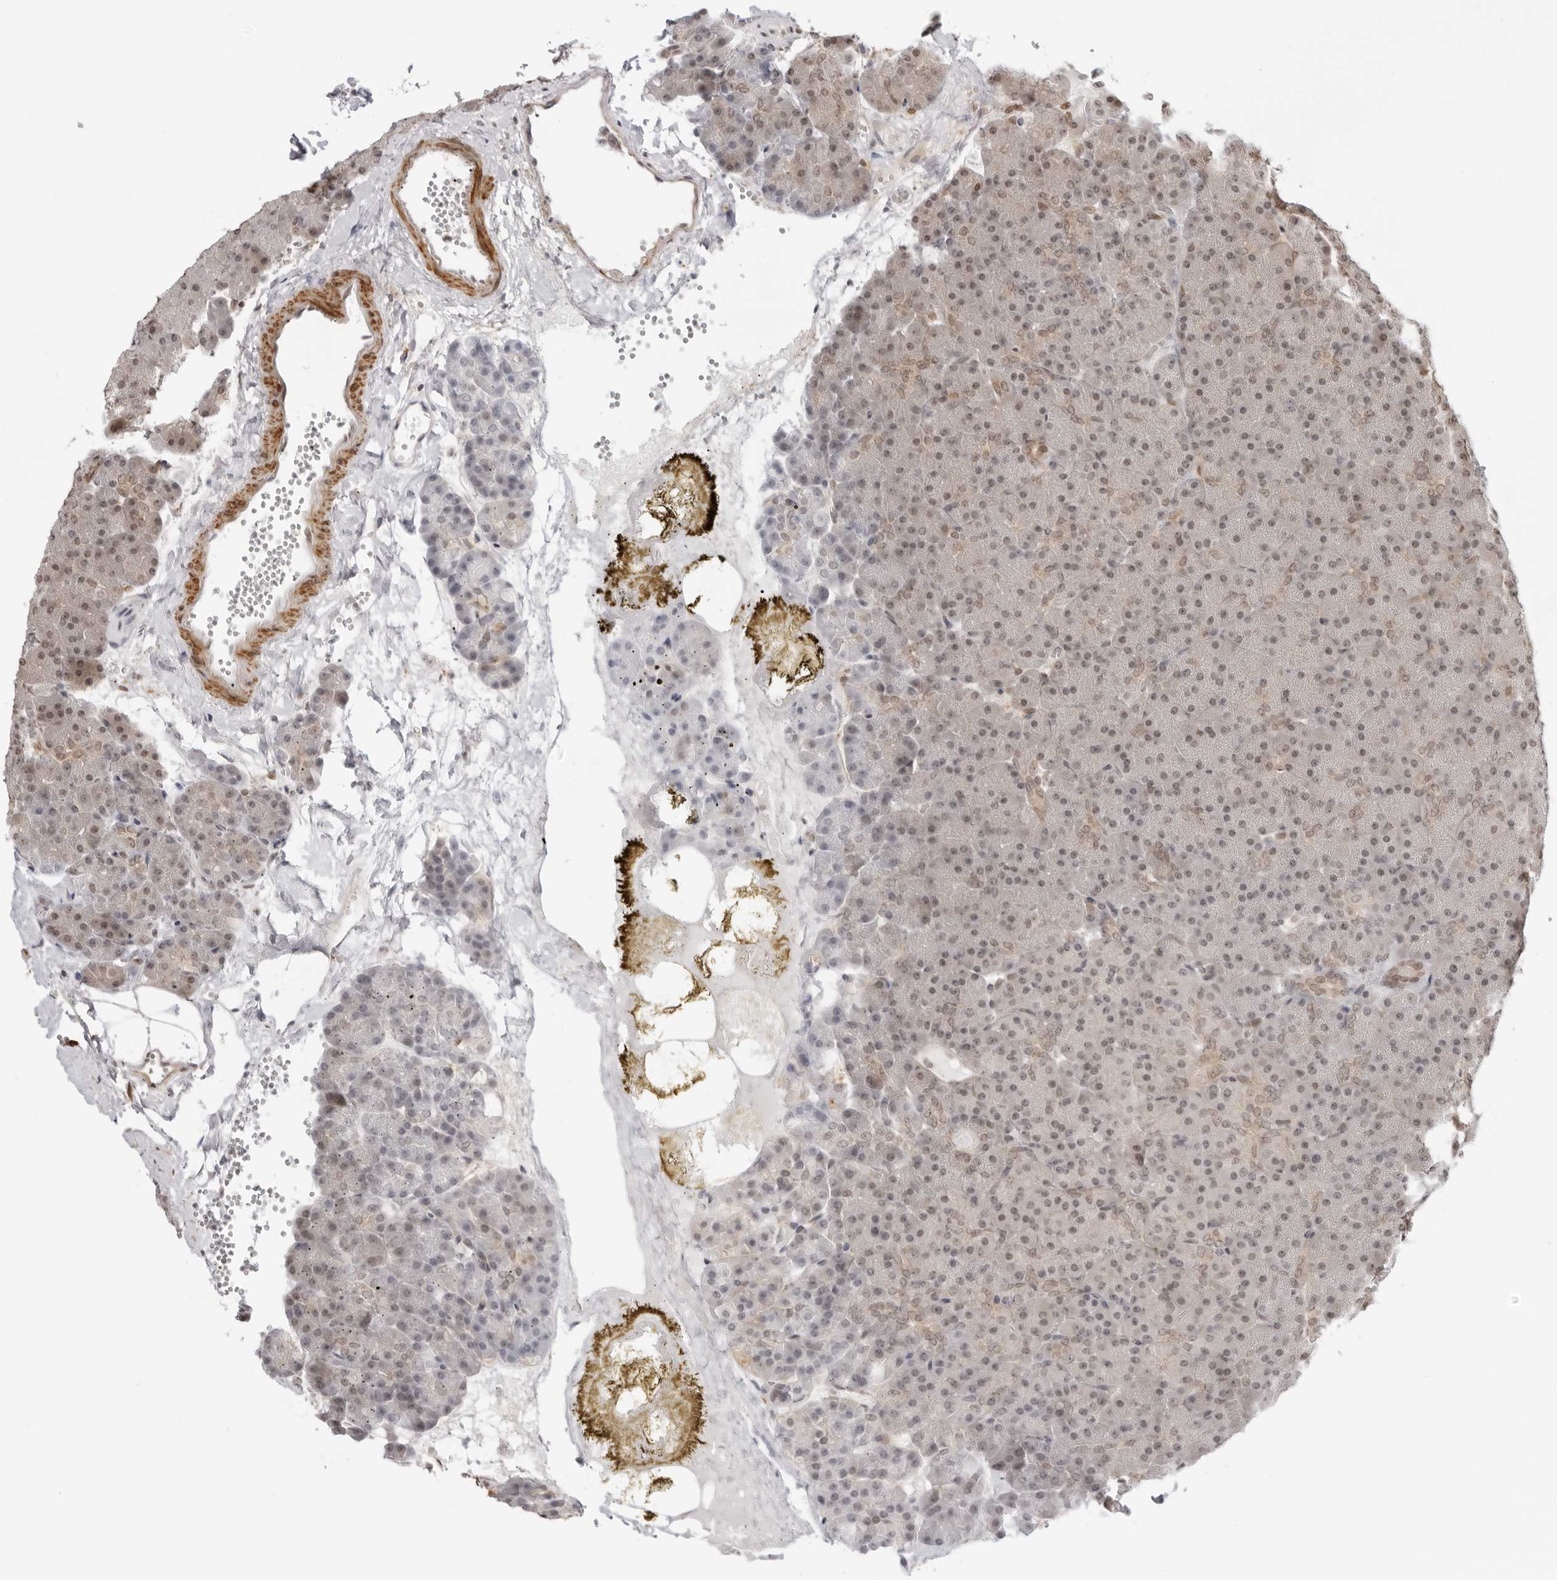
{"staining": {"intensity": "weak", "quantity": ">75%", "location": "nuclear"}, "tissue": "pancreas", "cell_type": "Exocrine glandular cells", "image_type": "normal", "snomed": [{"axis": "morphology", "description": "Normal tissue, NOS"}, {"axis": "morphology", "description": "Carcinoid, malignant, NOS"}, {"axis": "topography", "description": "Pancreas"}], "caption": "An immunohistochemistry (IHC) micrograph of benign tissue is shown. Protein staining in brown labels weak nuclear positivity in pancreas within exocrine glandular cells. Using DAB (brown) and hematoxylin (blue) stains, captured at high magnification using brightfield microscopy.", "gene": "RNF146", "patient": {"sex": "female", "age": 35}}